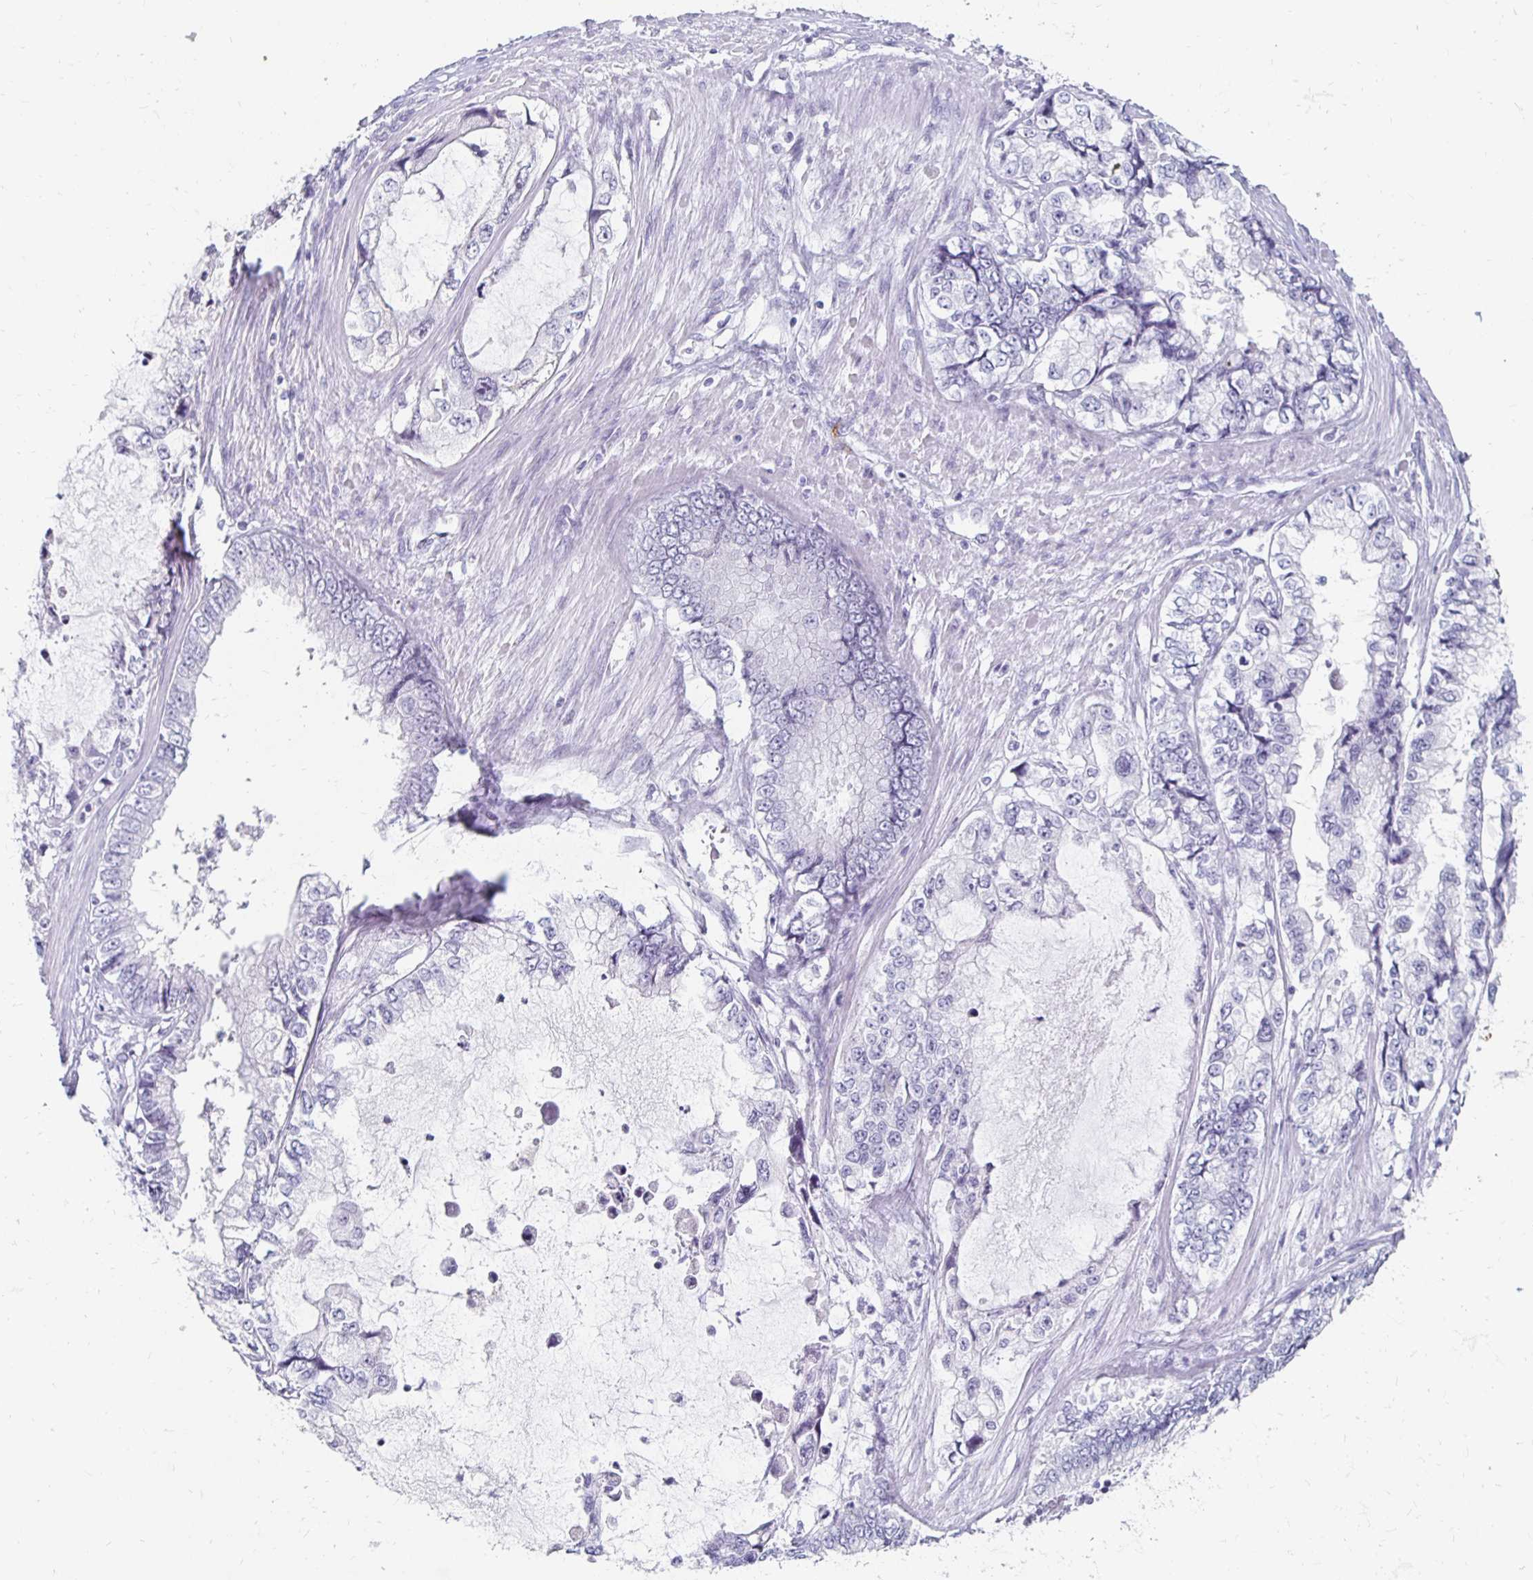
{"staining": {"intensity": "negative", "quantity": "none", "location": "none"}, "tissue": "stomach cancer", "cell_type": "Tumor cells", "image_type": "cancer", "snomed": [{"axis": "morphology", "description": "Adenocarcinoma, NOS"}, {"axis": "topography", "description": "Pancreas"}, {"axis": "topography", "description": "Stomach, upper"}, {"axis": "topography", "description": "Stomach"}], "caption": "Human stomach cancer (adenocarcinoma) stained for a protein using immunohistochemistry reveals no positivity in tumor cells.", "gene": "KCNQ2", "patient": {"sex": "male", "age": 77}}